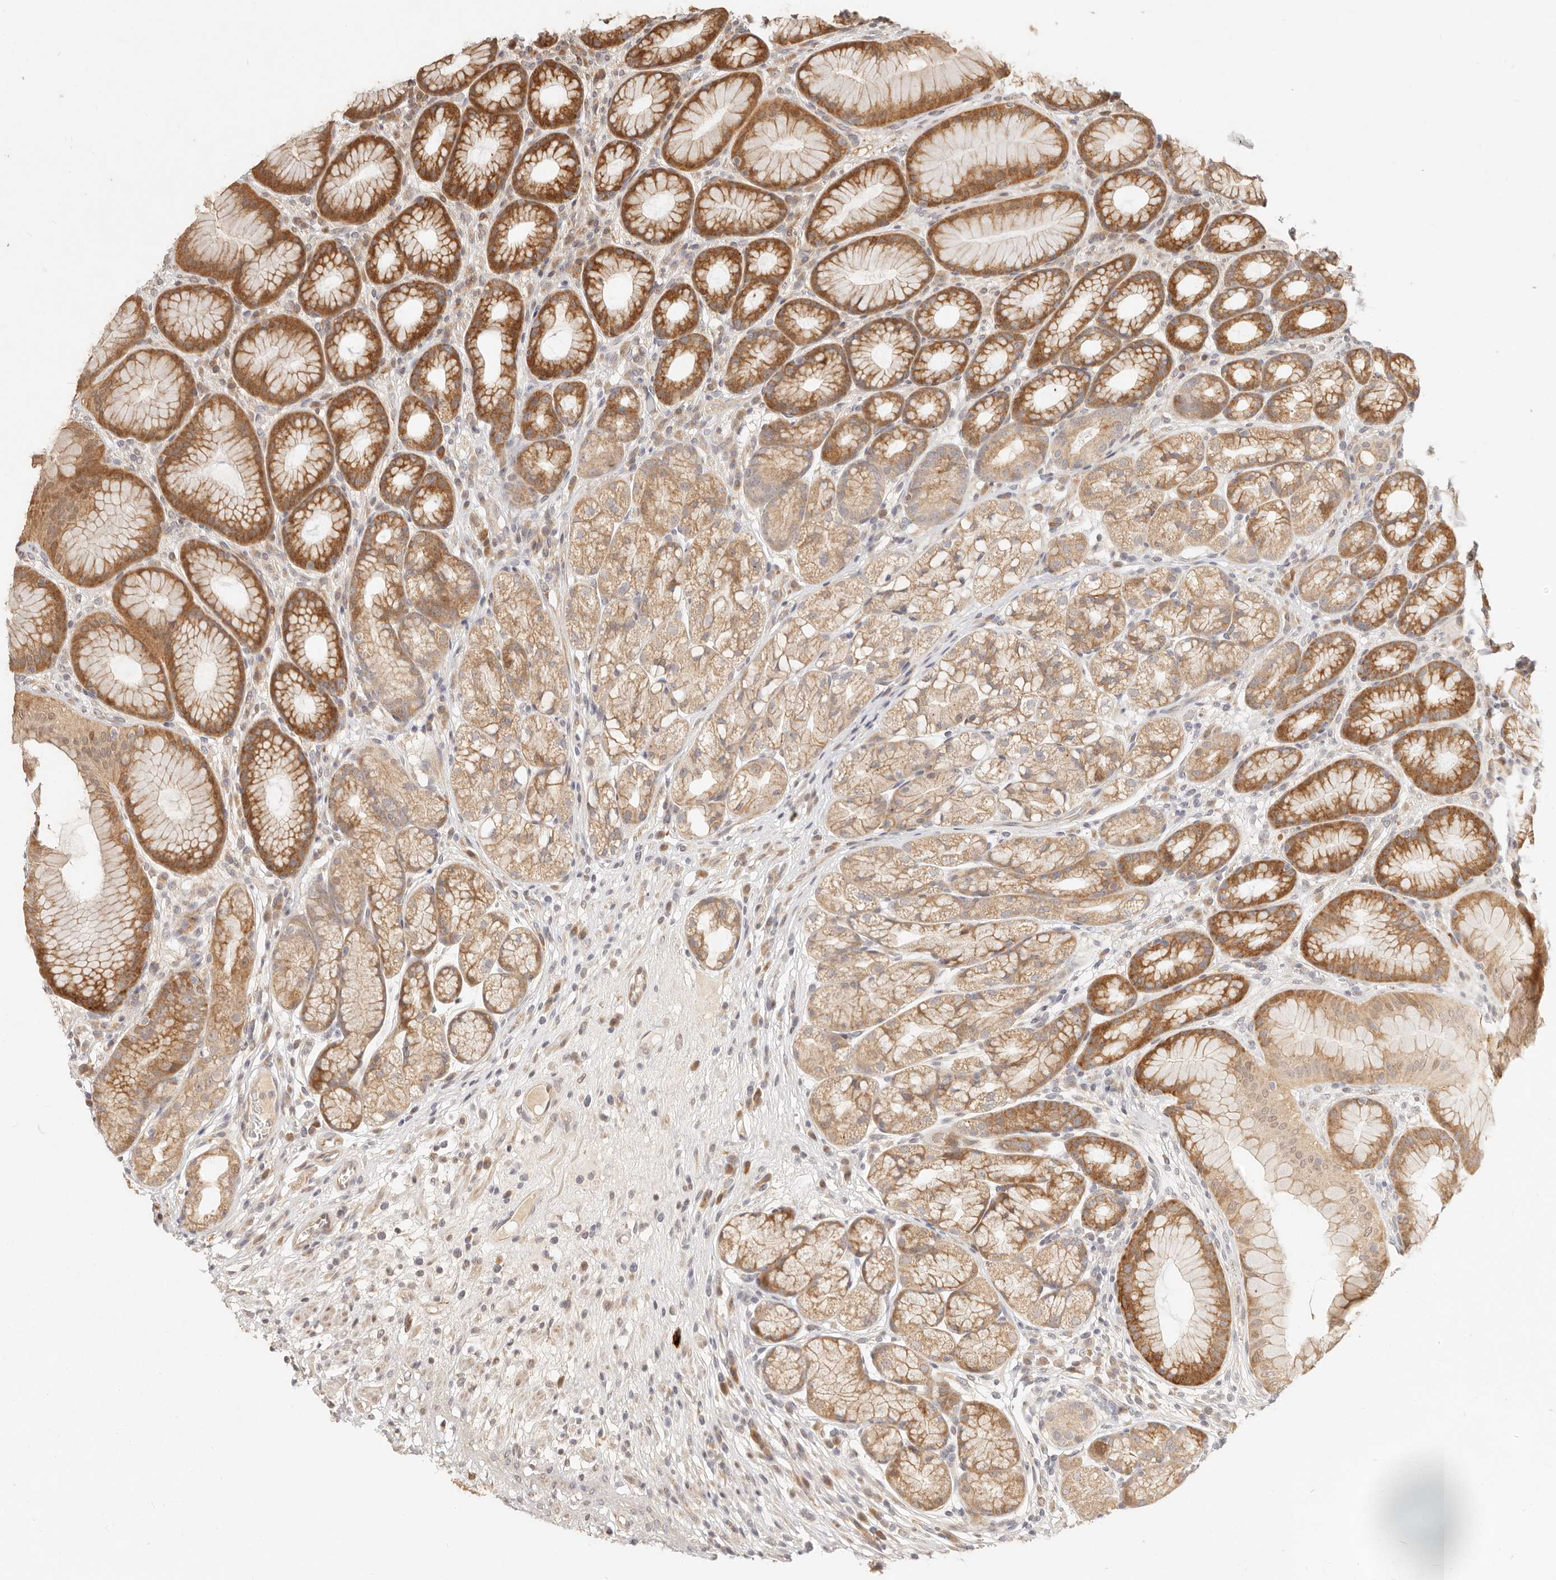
{"staining": {"intensity": "moderate", "quantity": ">75%", "location": "cytoplasmic/membranous"}, "tissue": "stomach", "cell_type": "Glandular cells", "image_type": "normal", "snomed": [{"axis": "morphology", "description": "Normal tissue, NOS"}, {"axis": "topography", "description": "Stomach"}], "caption": "Protein expression analysis of unremarkable human stomach reveals moderate cytoplasmic/membranous positivity in approximately >75% of glandular cells. (DAB (3,3'-diaminobenzidine) = brown stain, brightfield microscopy at high magnification).", "gene": "TIMM17A", "patient": {"sex": "male", "age": 57}}